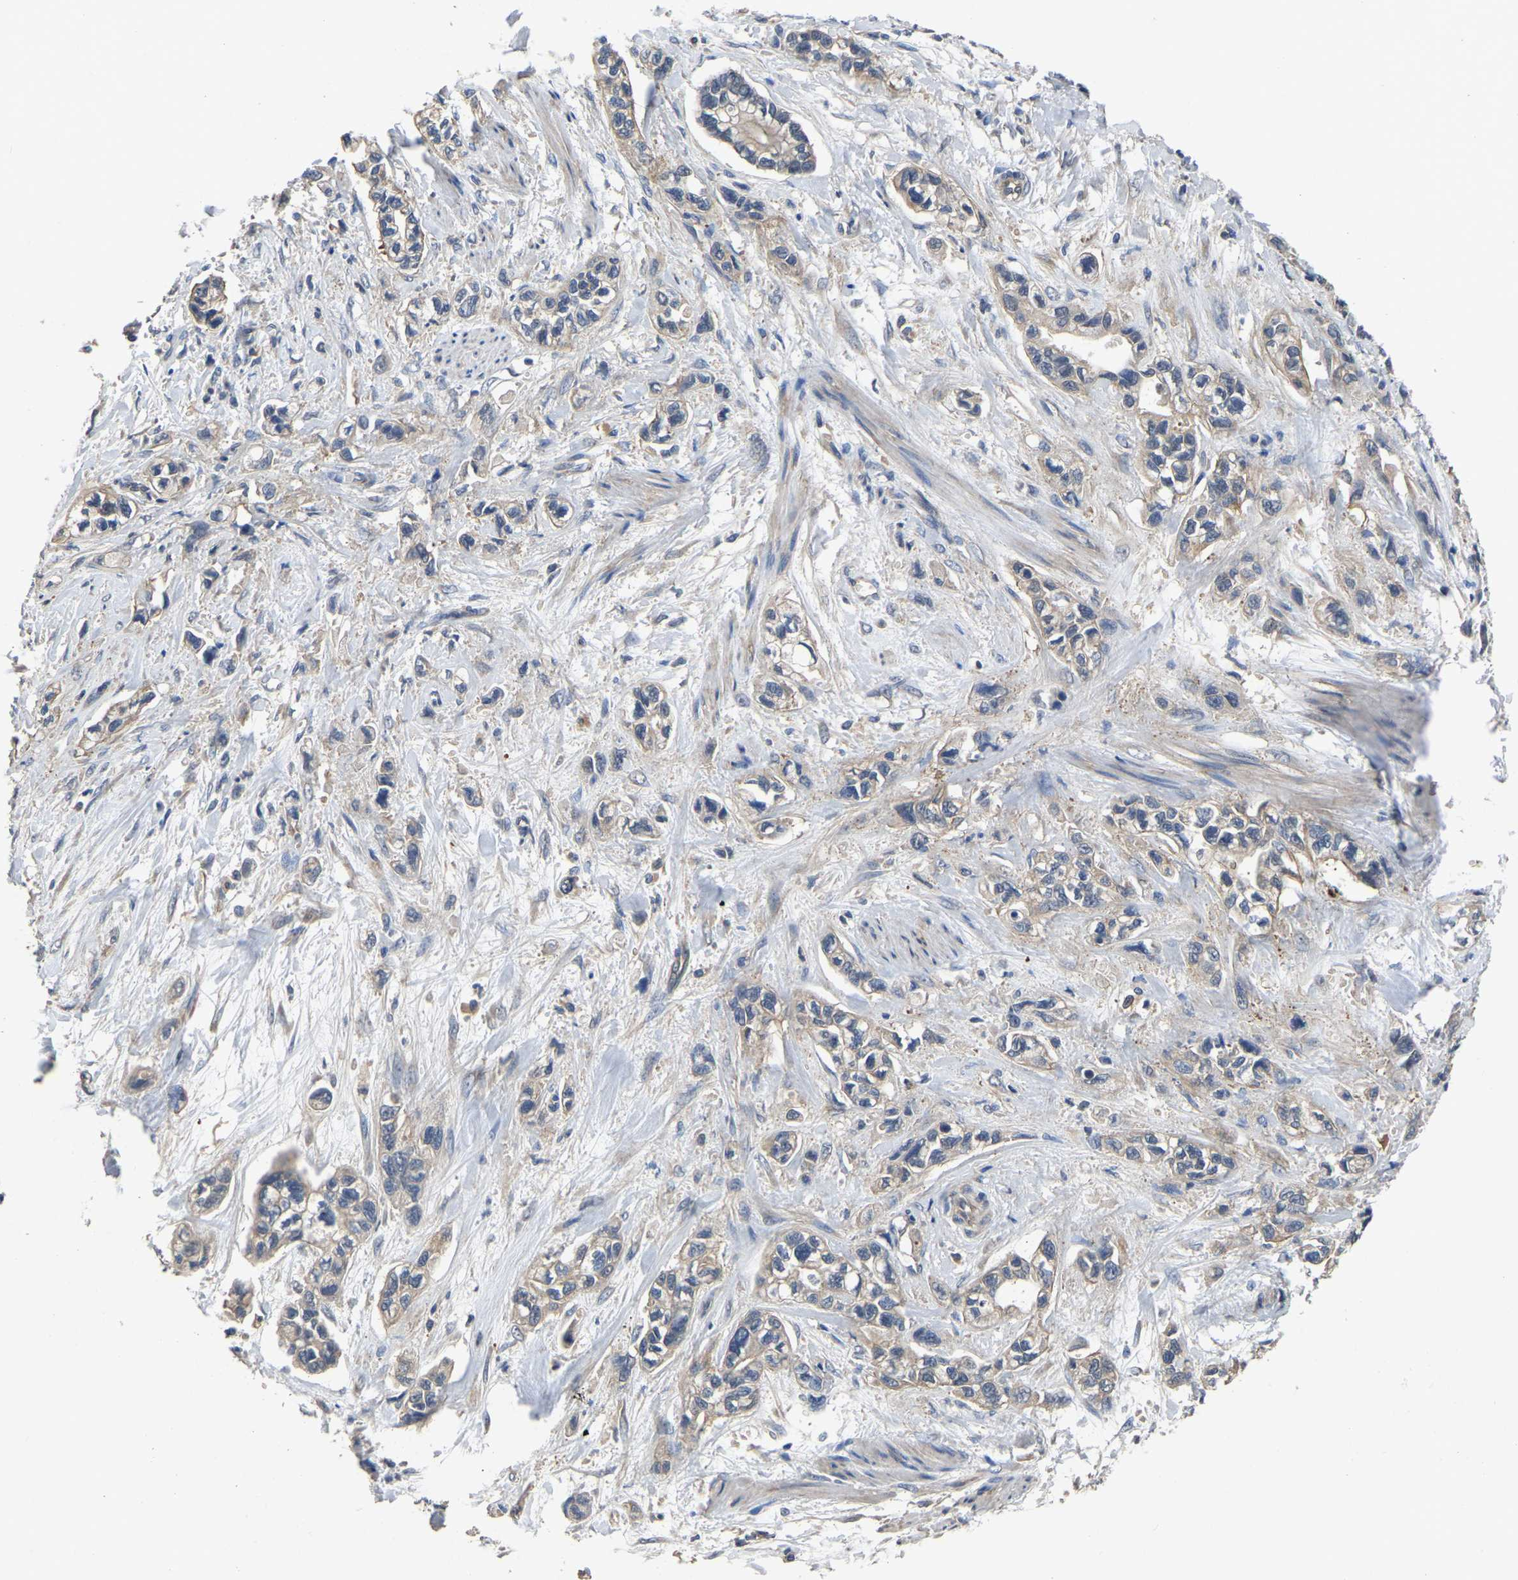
{"staining": {"intensity": "weak", "quantity": ">75%", "location": "cytoplasmic/membranous"}, "tissue": "pancreatic cancer", "cell_type": "Tumor cells", "image_type": "cancer", "snomed": [{"axis": "morphology", "description": "Adenocarcinoma, NOS"}, {"axis": "topography", "description": "Pancreas"}], "caption": "Pancreatic adenocarcinoma was stained to show a protein in brown. There is low levels of weak cytoplasmic/membranous positivity in approximately >75% of tumor cells.", "gene": "CRYZL1", "patient": {"sex": "male", "age": 74}}